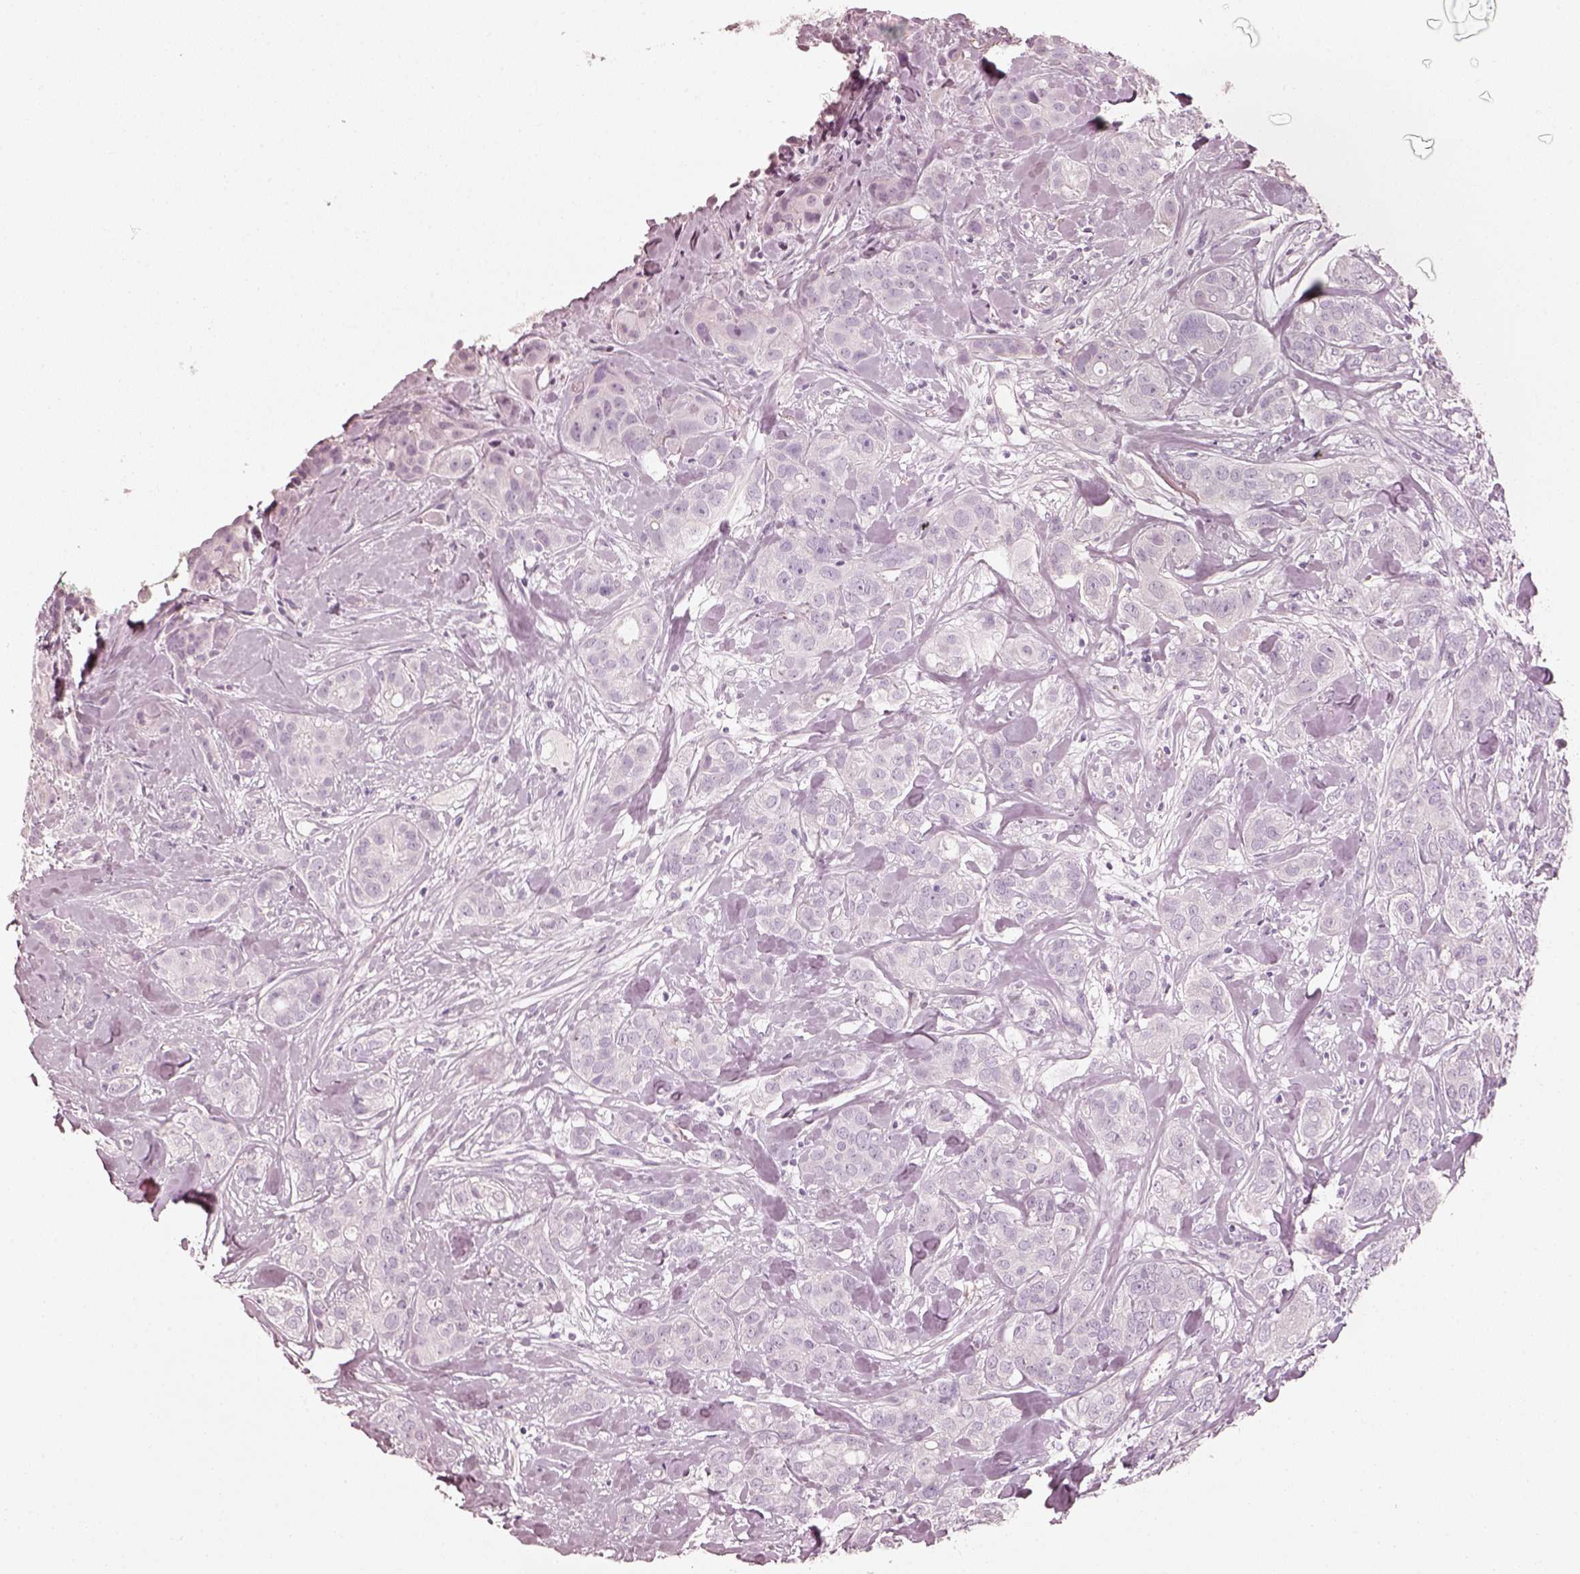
{"staining": {"intensity": "negative", "quantity": "none", "location": "none"}, "tissue": "breast cancer", "cell_type": "Tumor cells", "image_type": "cancer", "snomed": [{"axis": "morphology", "description": "Duct carcinoma"}, {"axis": "topography", "description": "Breast"}], "caption": "This is an immunohistochemistry (IHC) image of breast invasive ductal carcinoma. There is no expression in tumor cells.", "gene": "R3HDML", "patient": {"sex": "female", "age": 43}}